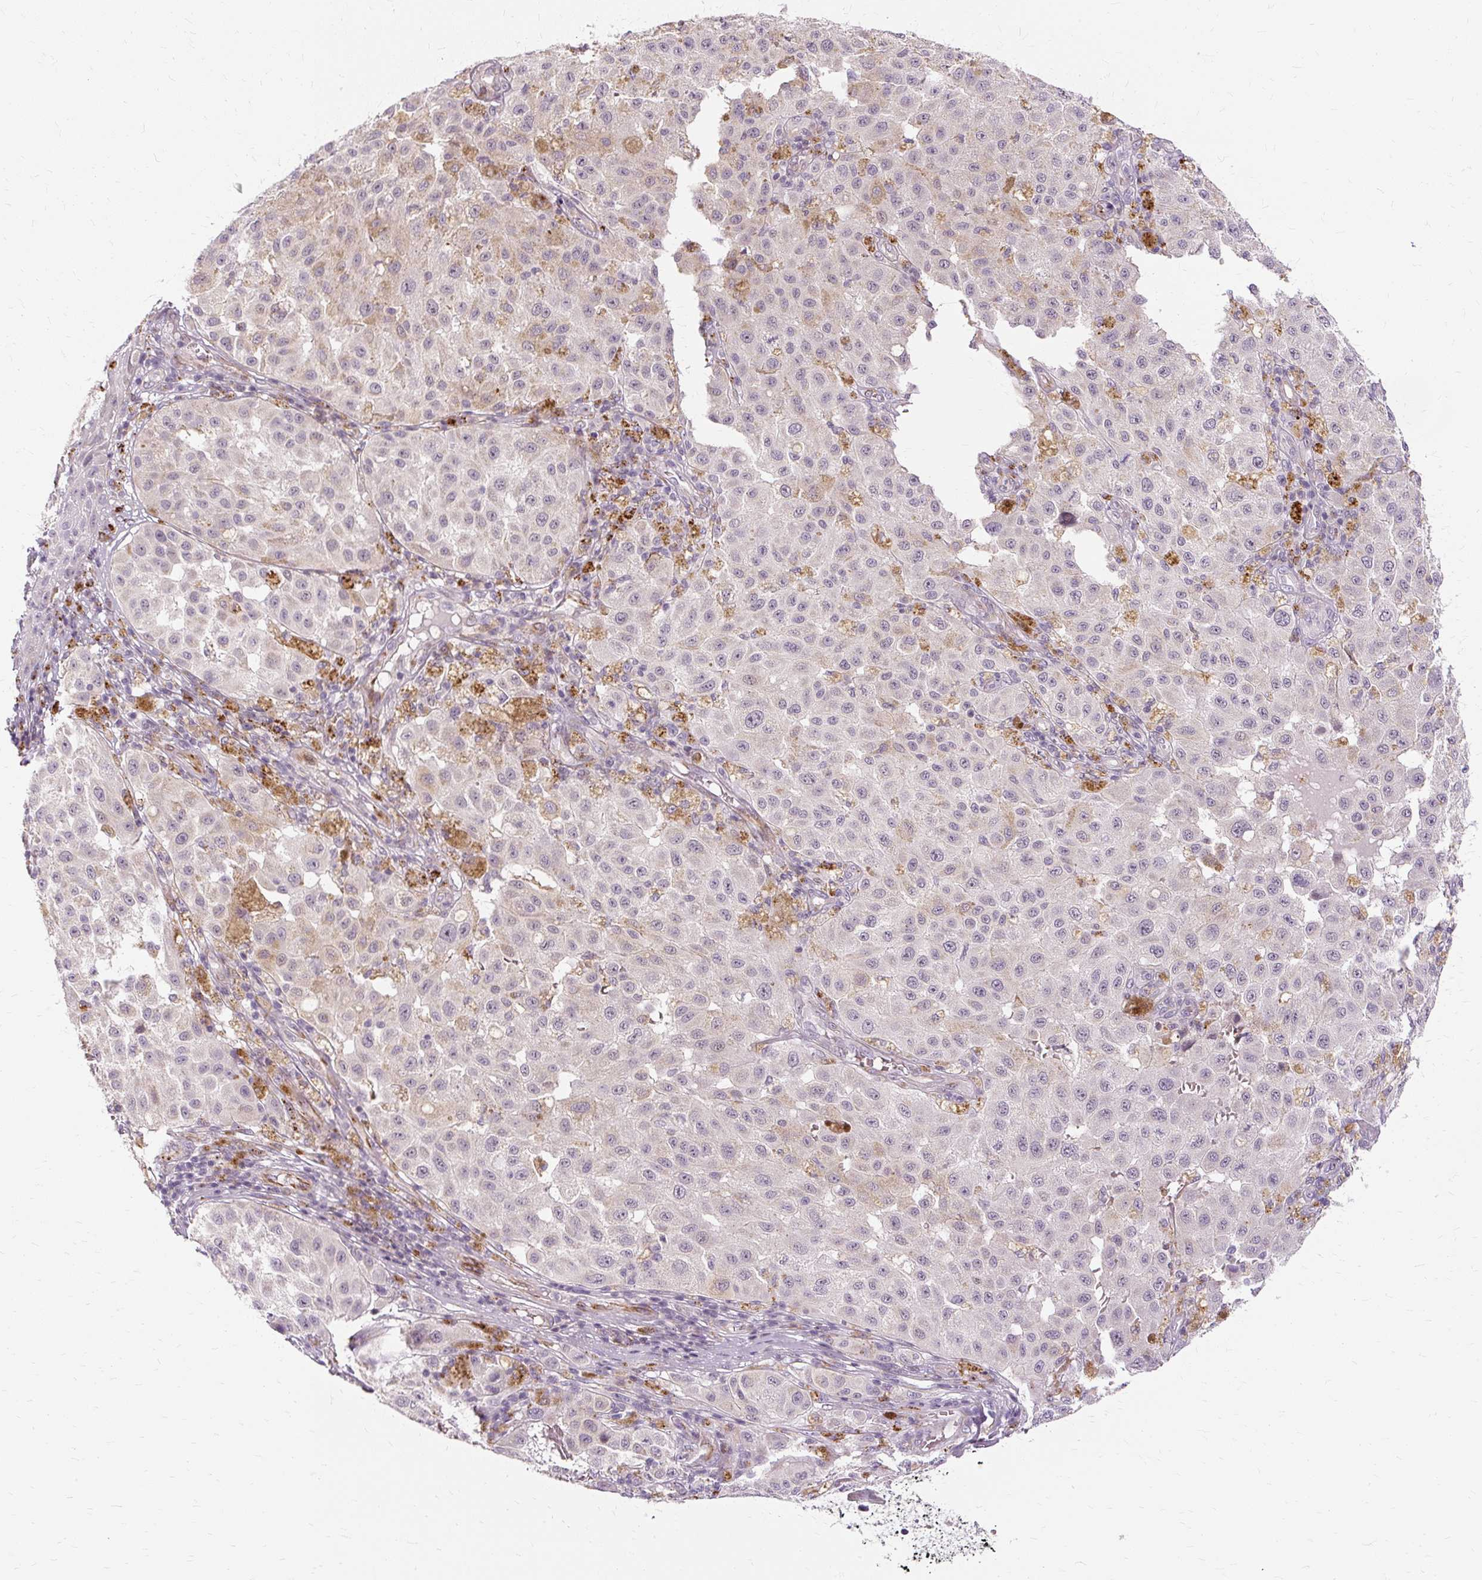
{"staining": {"intensity": "weak", "quantity": "<25%", "location": "cytoplasmic/membranous"}, "tissue": "melanoma", "cell_type": "Tumor cells", "image_type": "cancer", "snomed": [{"axis": "morphology", "description": "Malignant melanoma, NOS"}, {"axis": "topography", "description": "Skin"}], "caption": "A micrograph of human melanoma is negative for staining in tumor cells.", "gene": "MMACHC", "patient": {"sex": "female", "age": 64}}